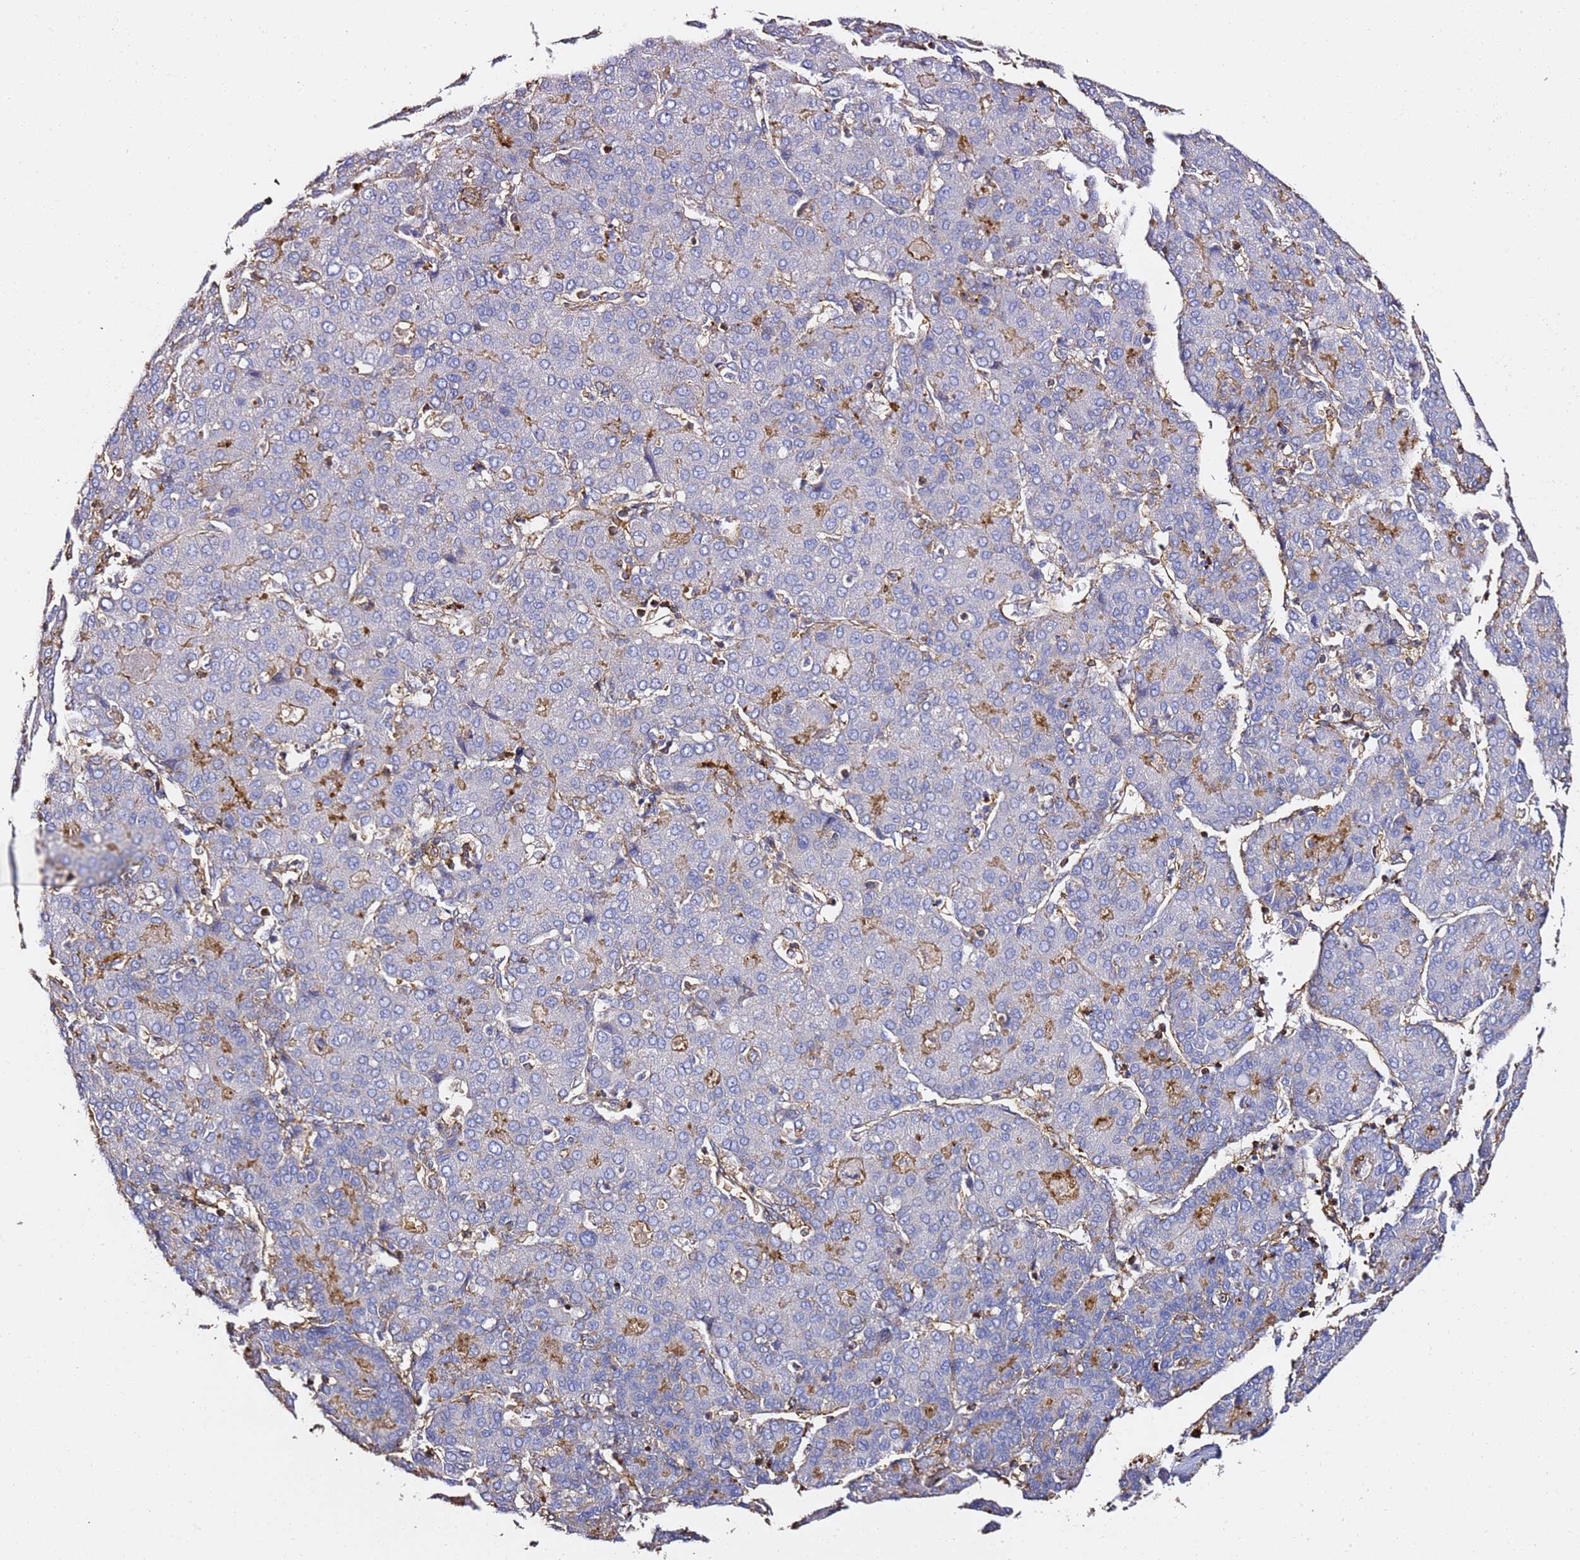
{"staining": {"intensity": "moderate", "quantity": "<25%", "location": "cytoplasmic/membranous"}, "tissue": "liver cancer", "cell_type": "Tumor cells", "image_type": "cancer", "snomed": [{"axis": "morphology", "description": "Carcinoma, Hepatocellular, NOS"}, {"axis": "topography", "description": "Liver"}], "caption": "Immunohistochemical staining of liver cancer (hepatocellular carcinoma) demonstrates low levels of moderate cytoplasmic/membranous positivity in approximately <25% of tumor cells.", "gene": "ZFP36L2", "patient": {"sex": "male", "age": 65}}